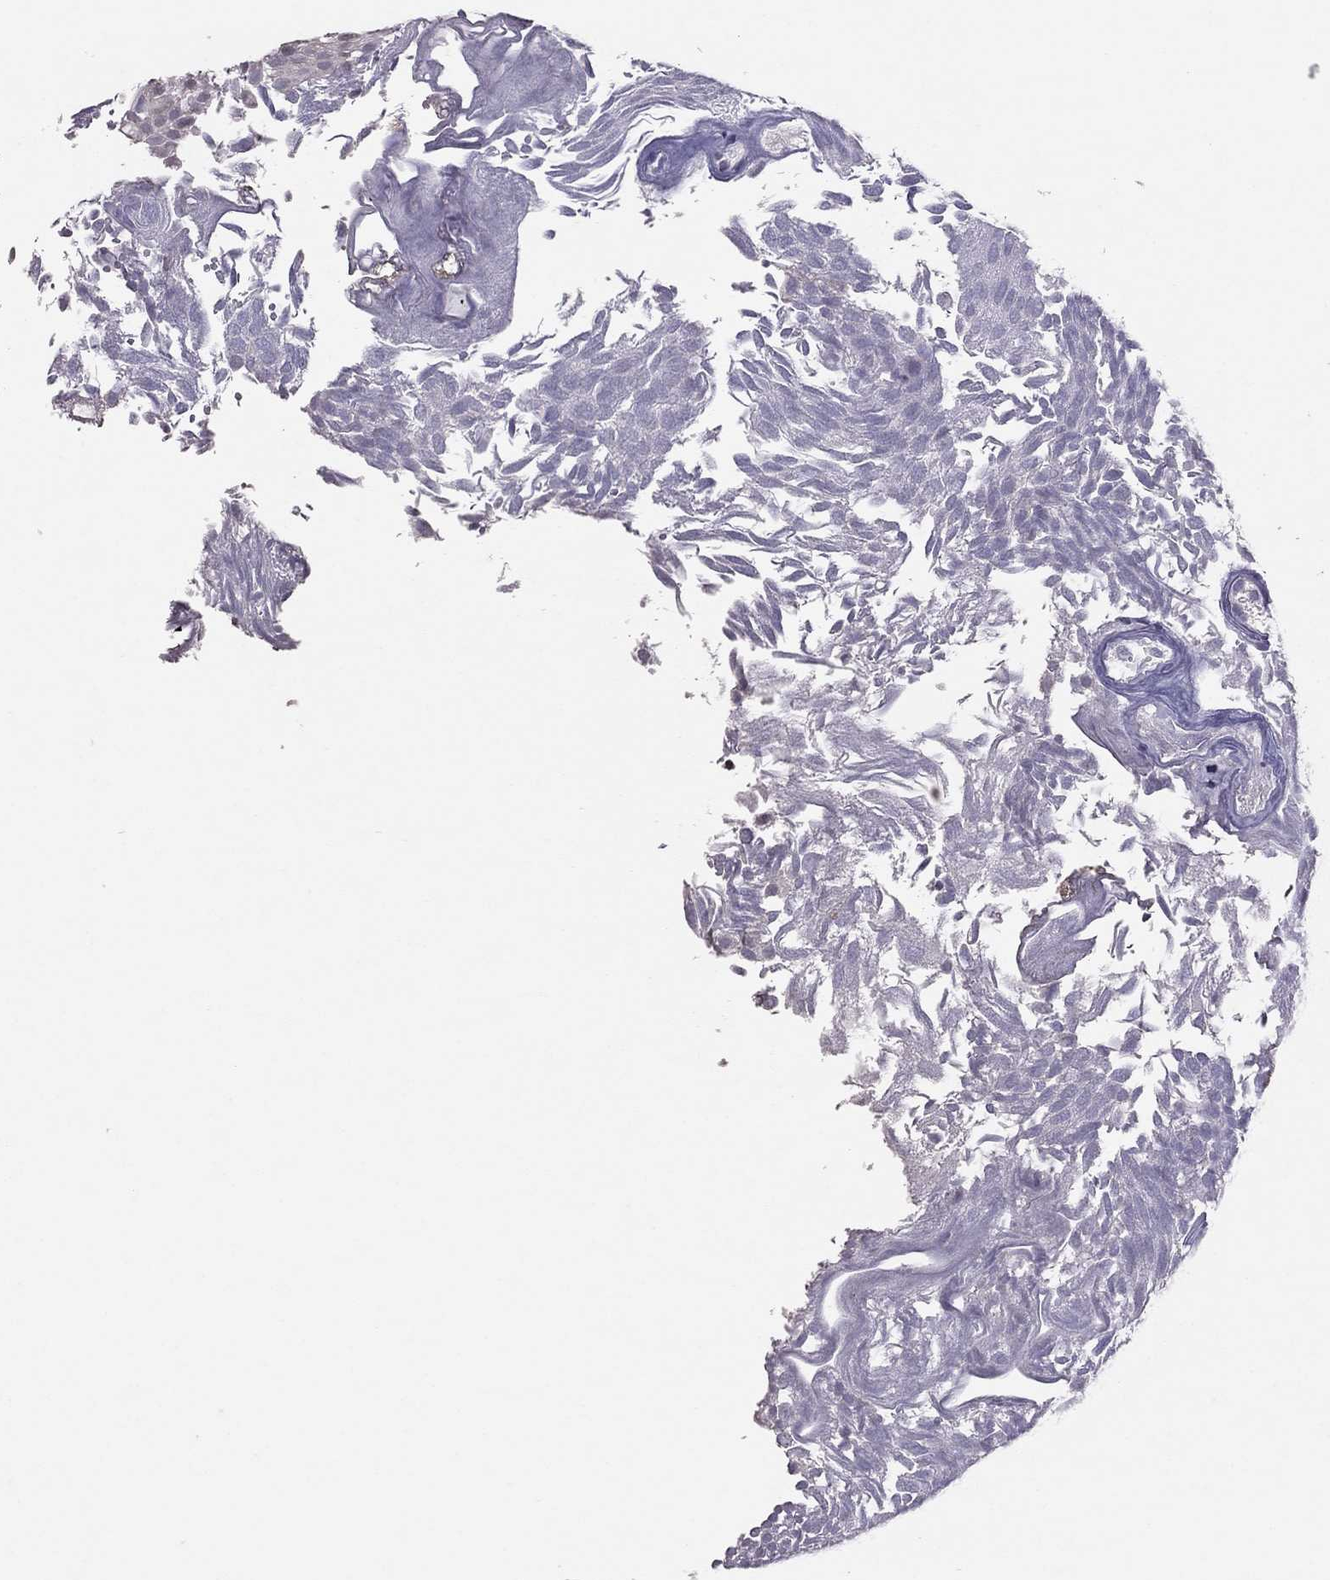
{"staining": {"intensity": "negative", "quantity": "none", "location": "none"}, "tissue": "urothelial cancer", "cell_type": "Tumor cells", "image_type": "cancer", "snomed": [{"axis": "morphology", "description": "Urothelial carcinoma, Low grade"}, {"axis": "topography", "description": "Urinary bladder"}], "caption": "High magnification brightfield microscopy of low-grade urothelial carcinoma stained with DAB (3,3'-diaminobenzidine) (brown) and counterstained with hematoxylin (blue): tumor cells show no significant positivity.", "gene": "TSHB", "patient": {"sex": "male", "age": 52}}